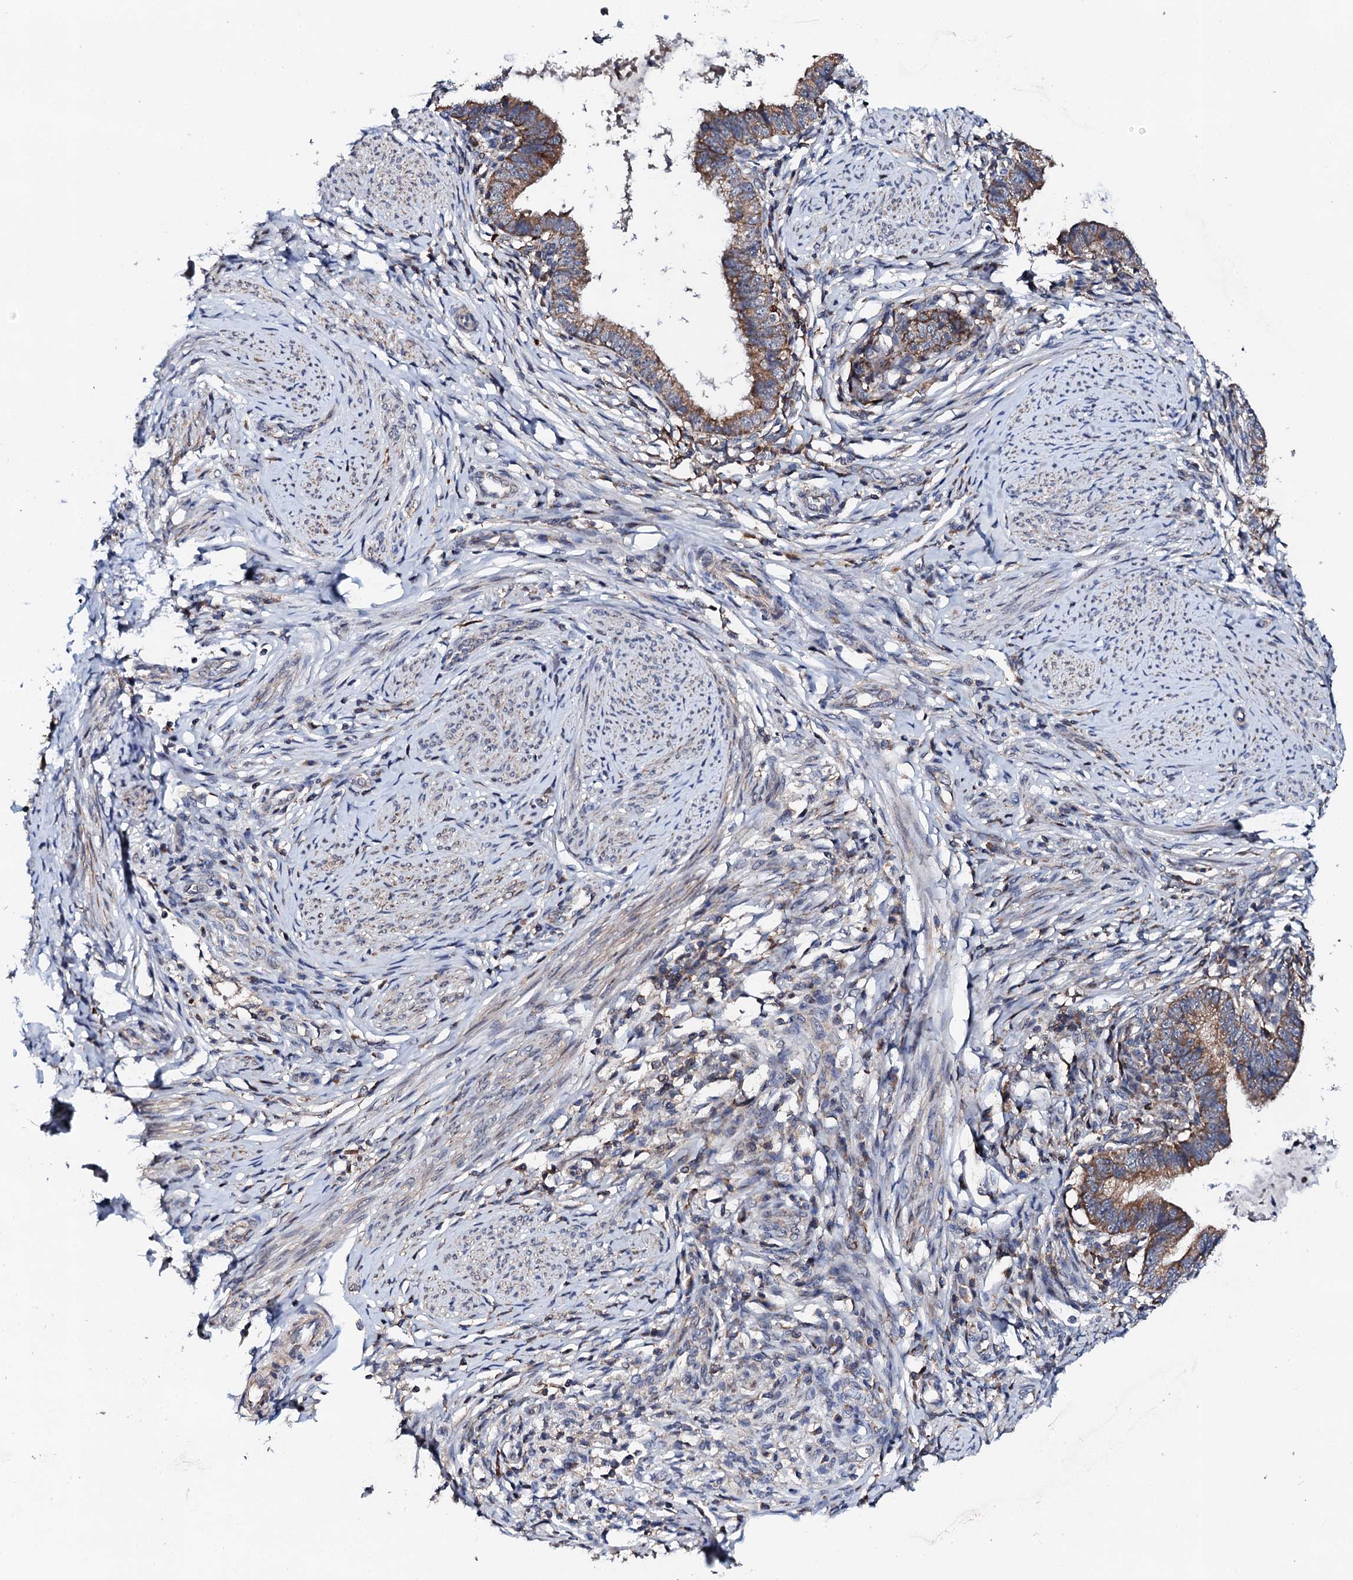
{"staining": {"intensity": "moderate", "quantity": ">75%", "location": "cytoplasmic/membranous"}, "tissue": "cervical cancer", "cell_type": "Tumor cells", "image_type": "cancer", "snomed": [{"axis": "morphology", "description": "Adenocarcinoma, NOS"}, {"axis": "topography", "description": "Cervix"}], "caption": "High-magnification brightfield microscopy of cervical cancer stained with DAB (3,3'-diaminobenzidine) (brown) and counterstained with hematoxylin (blue). tumor cells exhibit moderate cytoplasmic/membranous positivity is seen in approximately>75% of cells.", "gene": "COG4", "patient": {"sex": "female", "age": 36}}